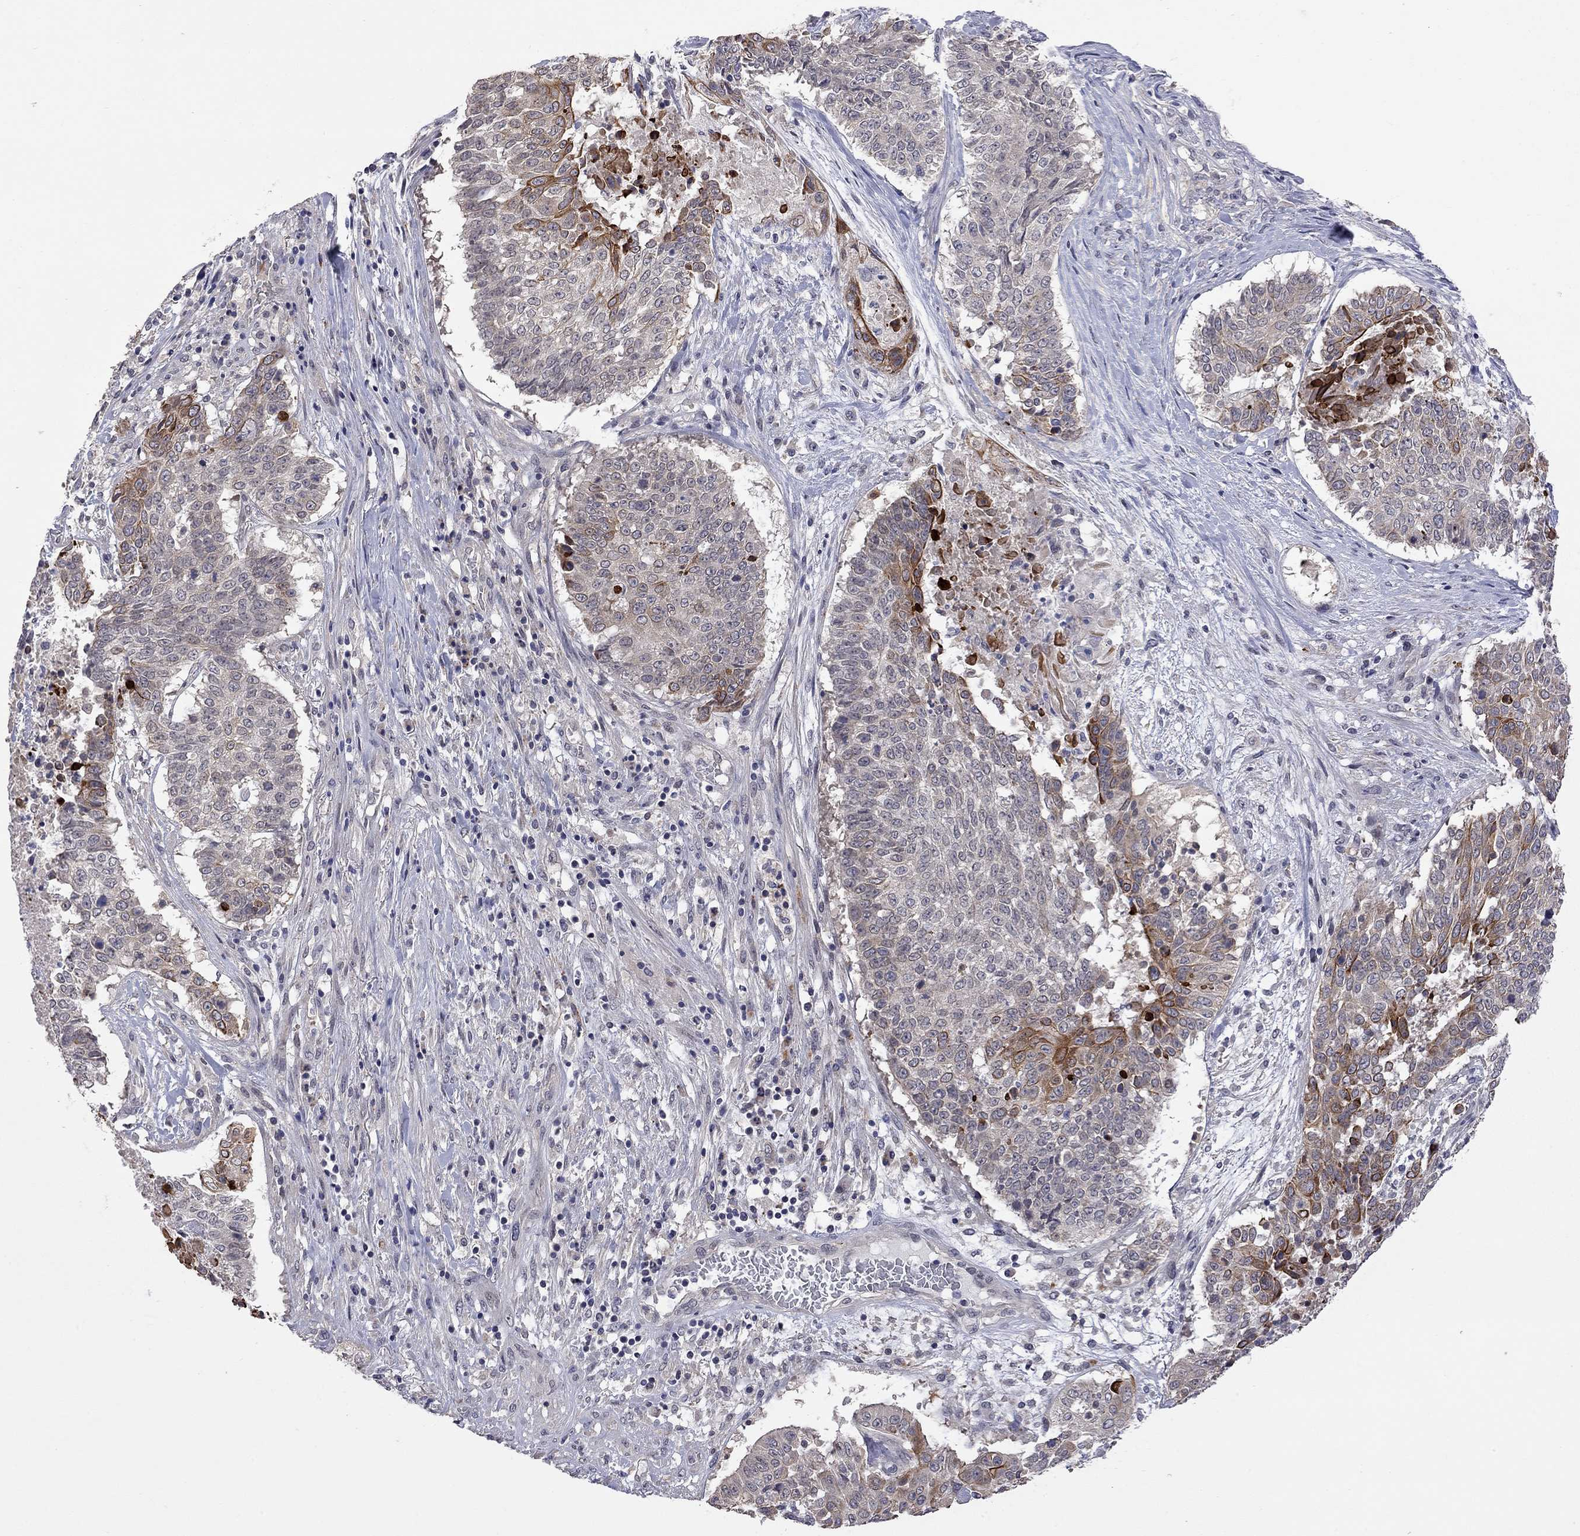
{"staining": {"intensity": "strong", "quantity": "<25%", "location": "cytoplasmic/membranous"}, "tissue": "lung cancer", "cell_type": "Tumor cells", "image_type": "cancer", "snomed": [{"axis": "morphology", "description": "Squamous cell carcinoma, NOS"}, {"axis": "topography", "description": "Lung"}], "caption": "The immunohistochemical stain highlights strong cytoplasmic/membranous expression in tumor cells of squamous cell carcinoma (lung) tissue.", "gene": "FABP12", "patient": {"sex": "male", "age": 64}}